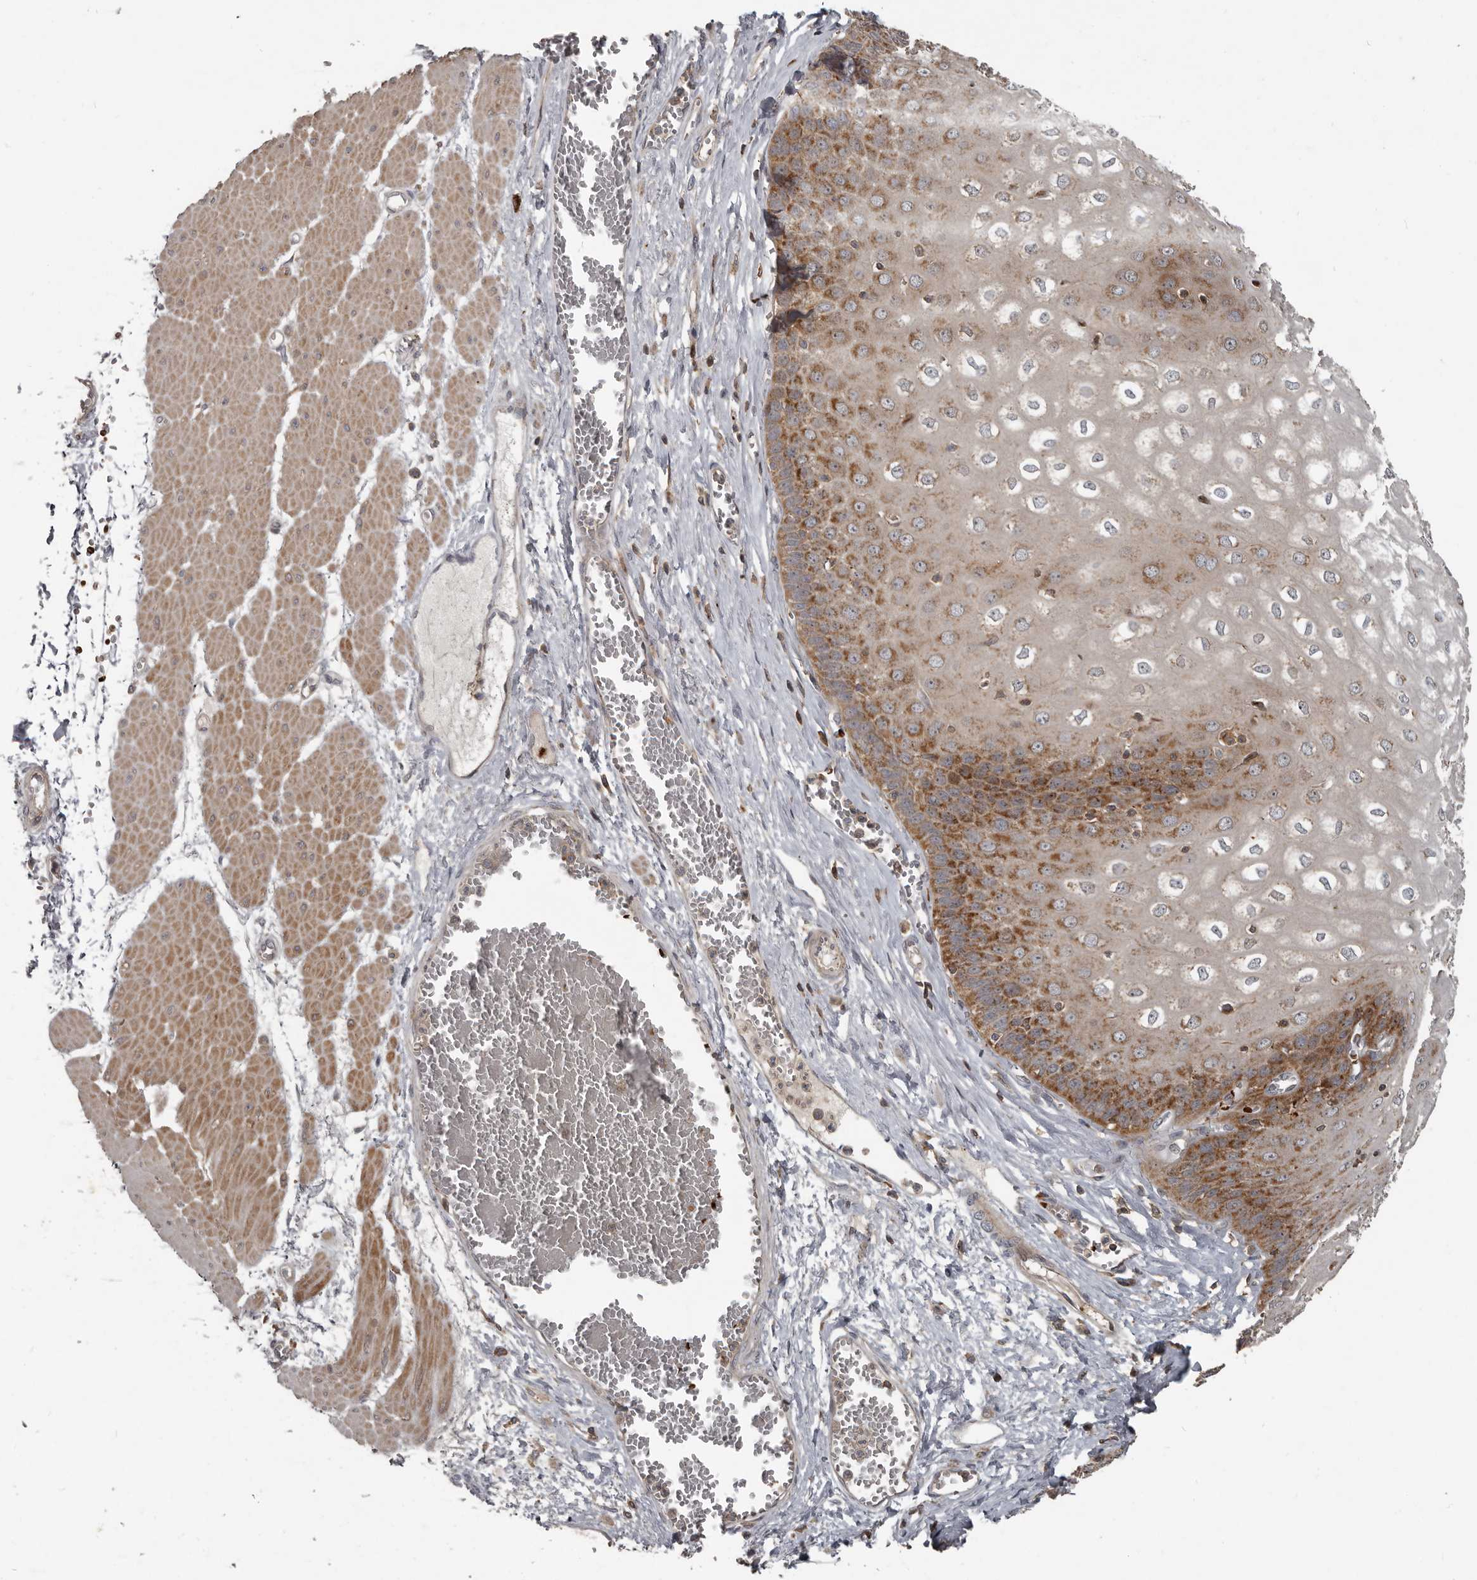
{"staining": {"intensity": "moderate", "quantity": "25%-75%", "location": "cytoplasmic/membranous"}, "tissue": "esophagus", "cell_type": "Squamous epithelial cells", "image_type": "normal", "snomed": [{"axis": "morphology", "description": "Normal tissue, NOS"}, {"axis": "topography", "description": "Esophagus"}], "caption": "Normal esophagus exhibits moderate cytoplasmic/membranous positivity in approximately 25%-75% of squamous epithelial cells.", "gene": "FBXO31", "patient": {"sex": "male", "age": 60}}